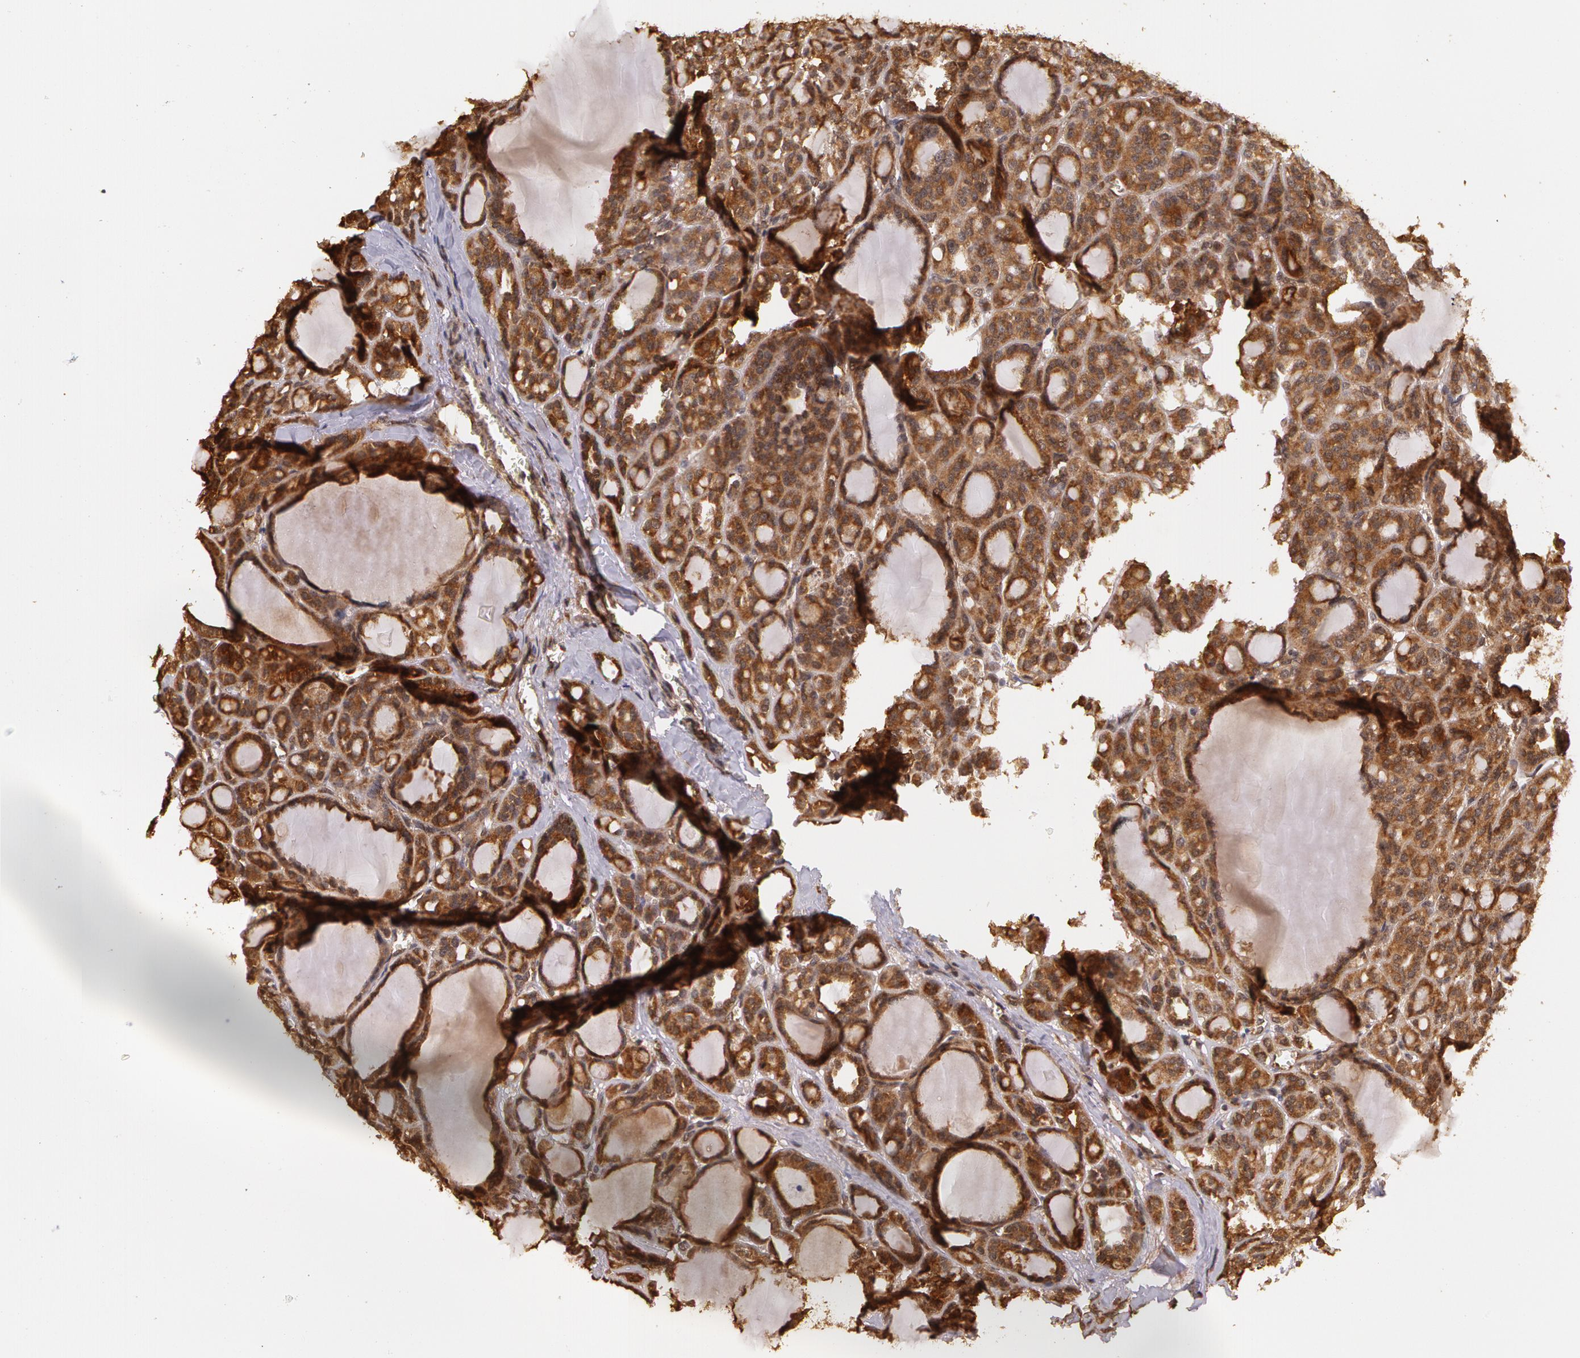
{"staining": {"intensity": "strong", "quantity": ">75%", "location": "cytoplasmic/membranous"}, "tissue": "thyroid cancer", "cell_type": "Tumor cells", "image_type": "cancer", "snomed": [{"axis": "morphology", "description": "Follicular adenoma carcinoma, NOS"}, {"axis": "topography", "description": "Thyroid gland"}], "caption": "The histopathology image displays staining of follicular adenoma carcinoma (thyroid), revealing strong cytoplasmic/membranous protein staining (brown color) within tumor cells.", "gene": "ASCC2", "patient": {"sex": "female", "age": 71}}